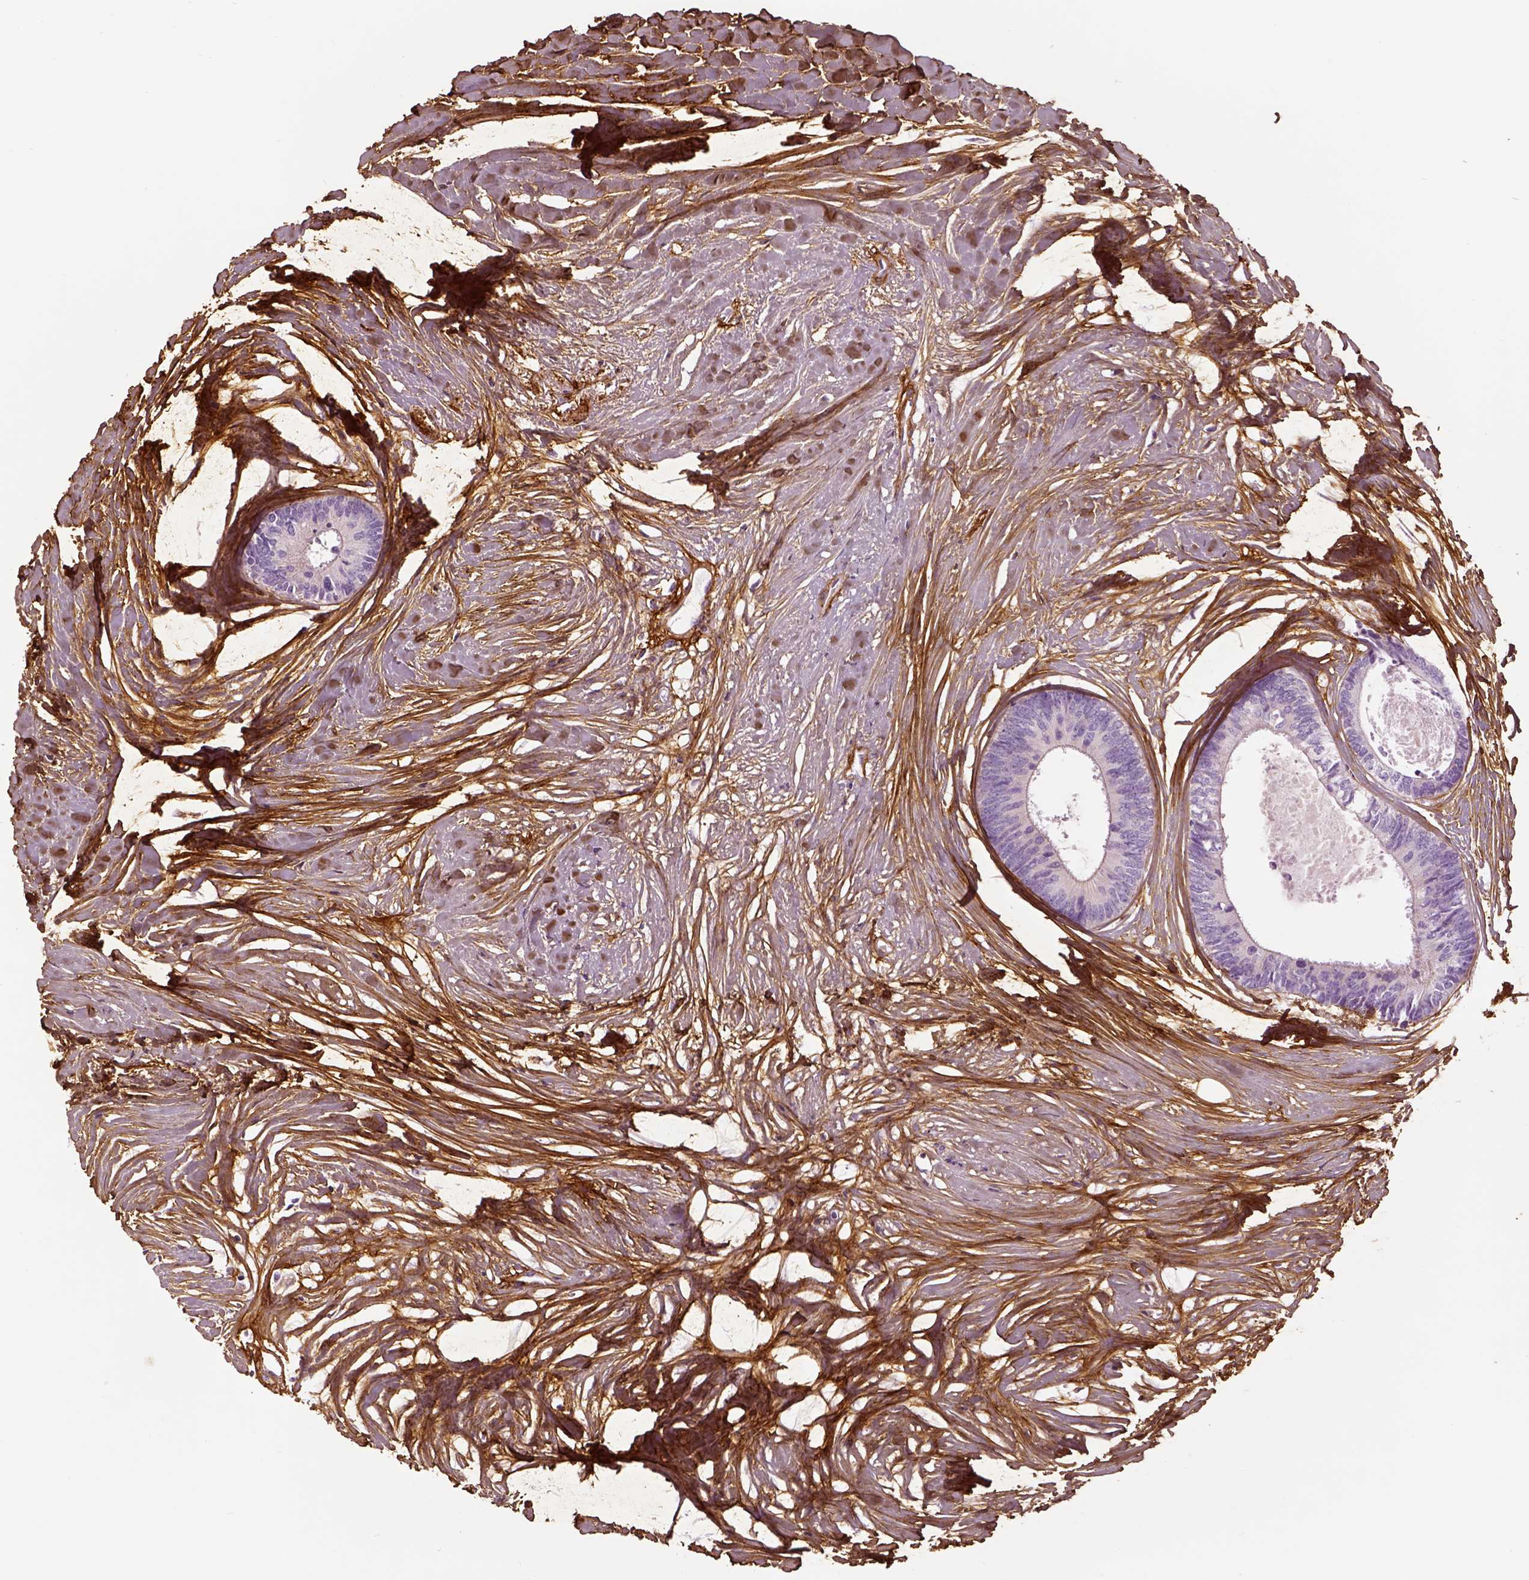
{"staining": {"intensity": "negative", "quantity": "none", "location": "none"}, "tissue": "colorectal cancer", "cell_type": "Tumor cells", "image_type": "cancer", "snomed": [{"axis": "morphology", "description": "Adenocarcinoma, NOS"}, {"axis": "topography", "description": "Colon"}, {"axis": "topography", "description": "Rectum"}], "caption": "Immunohistochemical staining of colorectal adenocarcinoma exhibits no significant staining in tumor cells.", "gene": "COL6A2", "patient": {"sex": "male", "age": 57}}